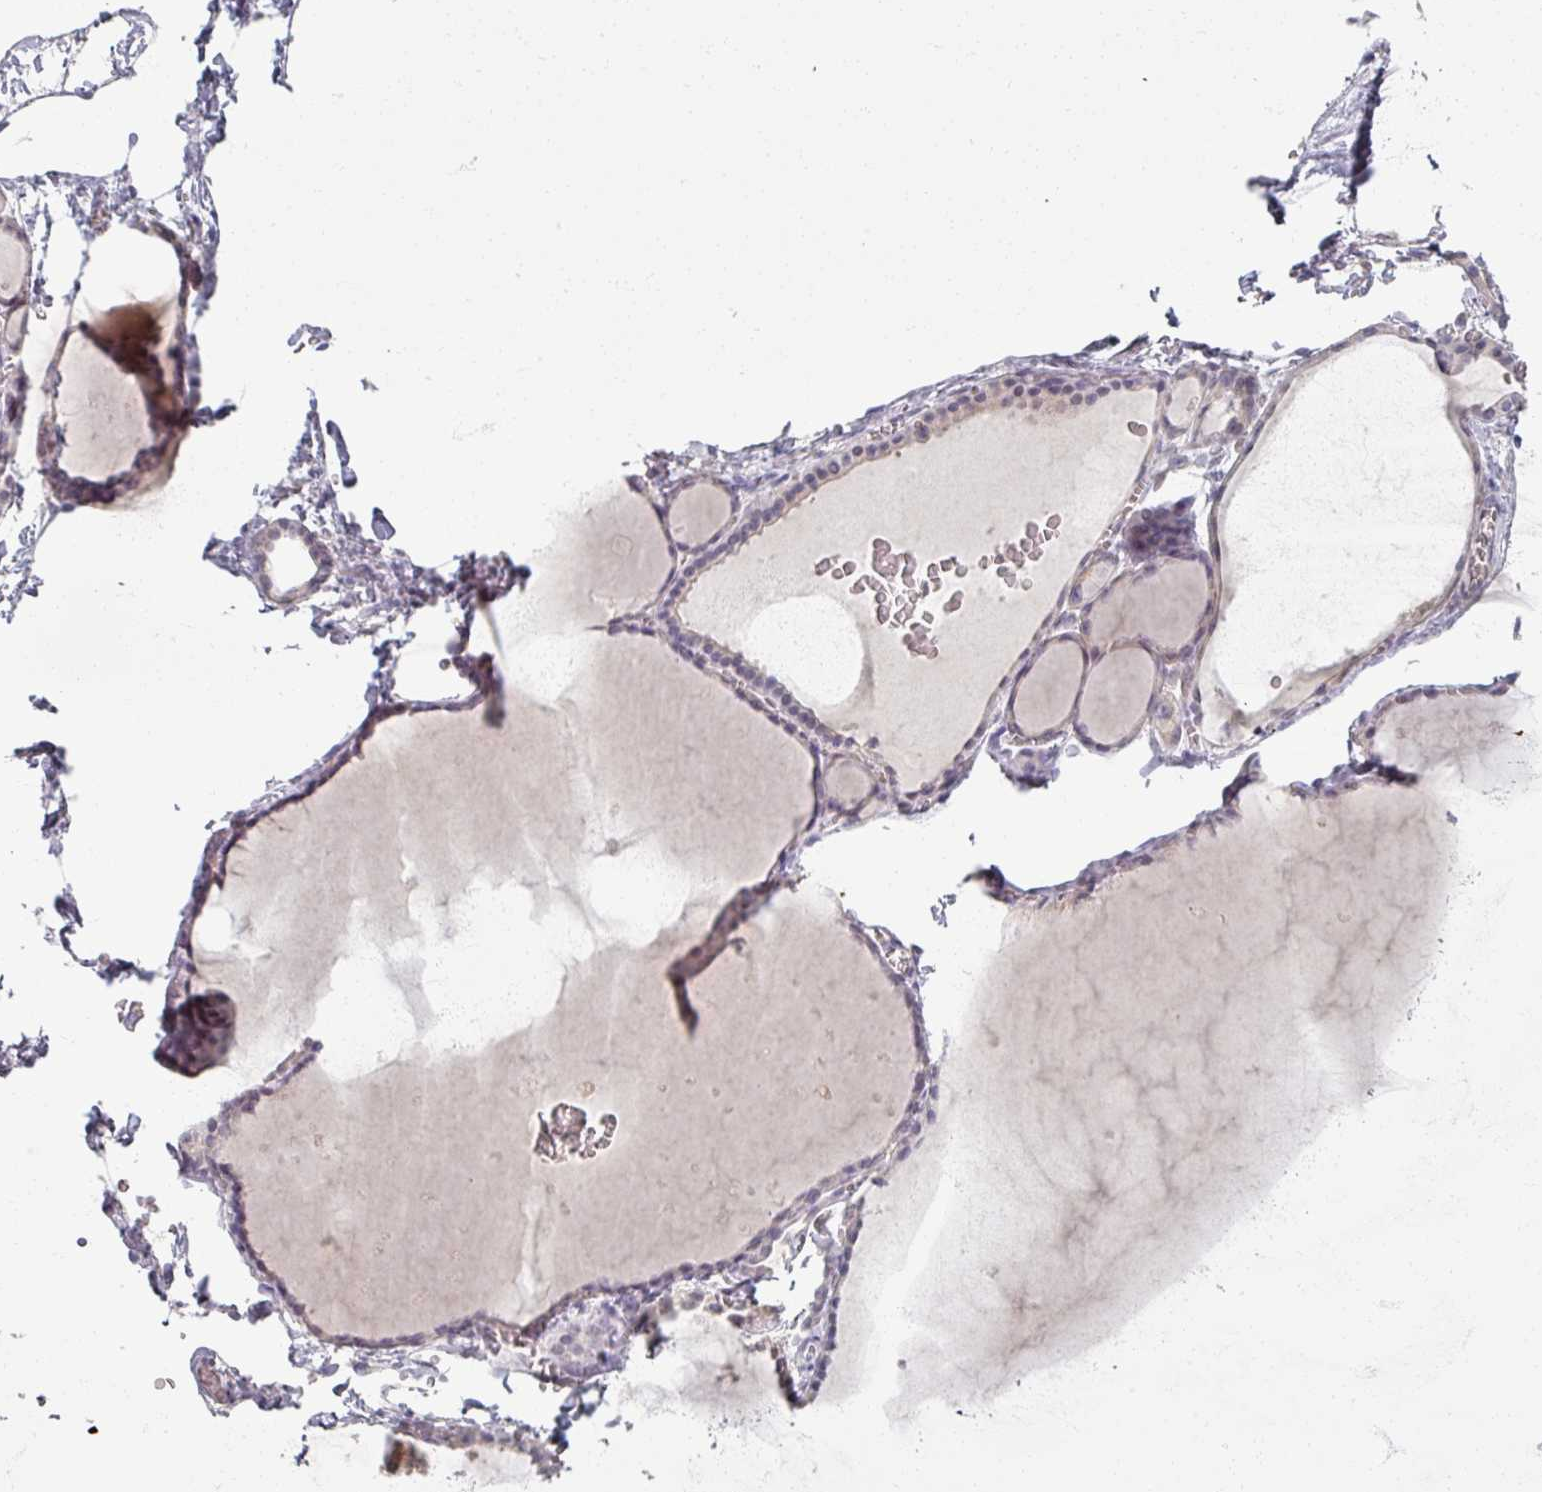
{"staining": {"intensity": "negative", "quantity": "none", "location": "none"}, "tissue": "thyroid gland", "cell_type": "Glandular cells", "image_type": "normal", "snomed": [{"axis": "morphology", "description": "Normal tissue, NOS"}, {"axis": "topography", "description": "Thyroid gland"}], "caption": "High power microscopy photomicrograph of an immunohistochemistry histopathology image of unremarkable thyroid gland, revealing no significant positivity in glandular cells. (Stains: DAB IHC with hematoxylin counter stain, Microscopy: brightfield microscopy at high magnification).", "gene": "SOX11", "patient": {"sex": "female", "age": 49}}